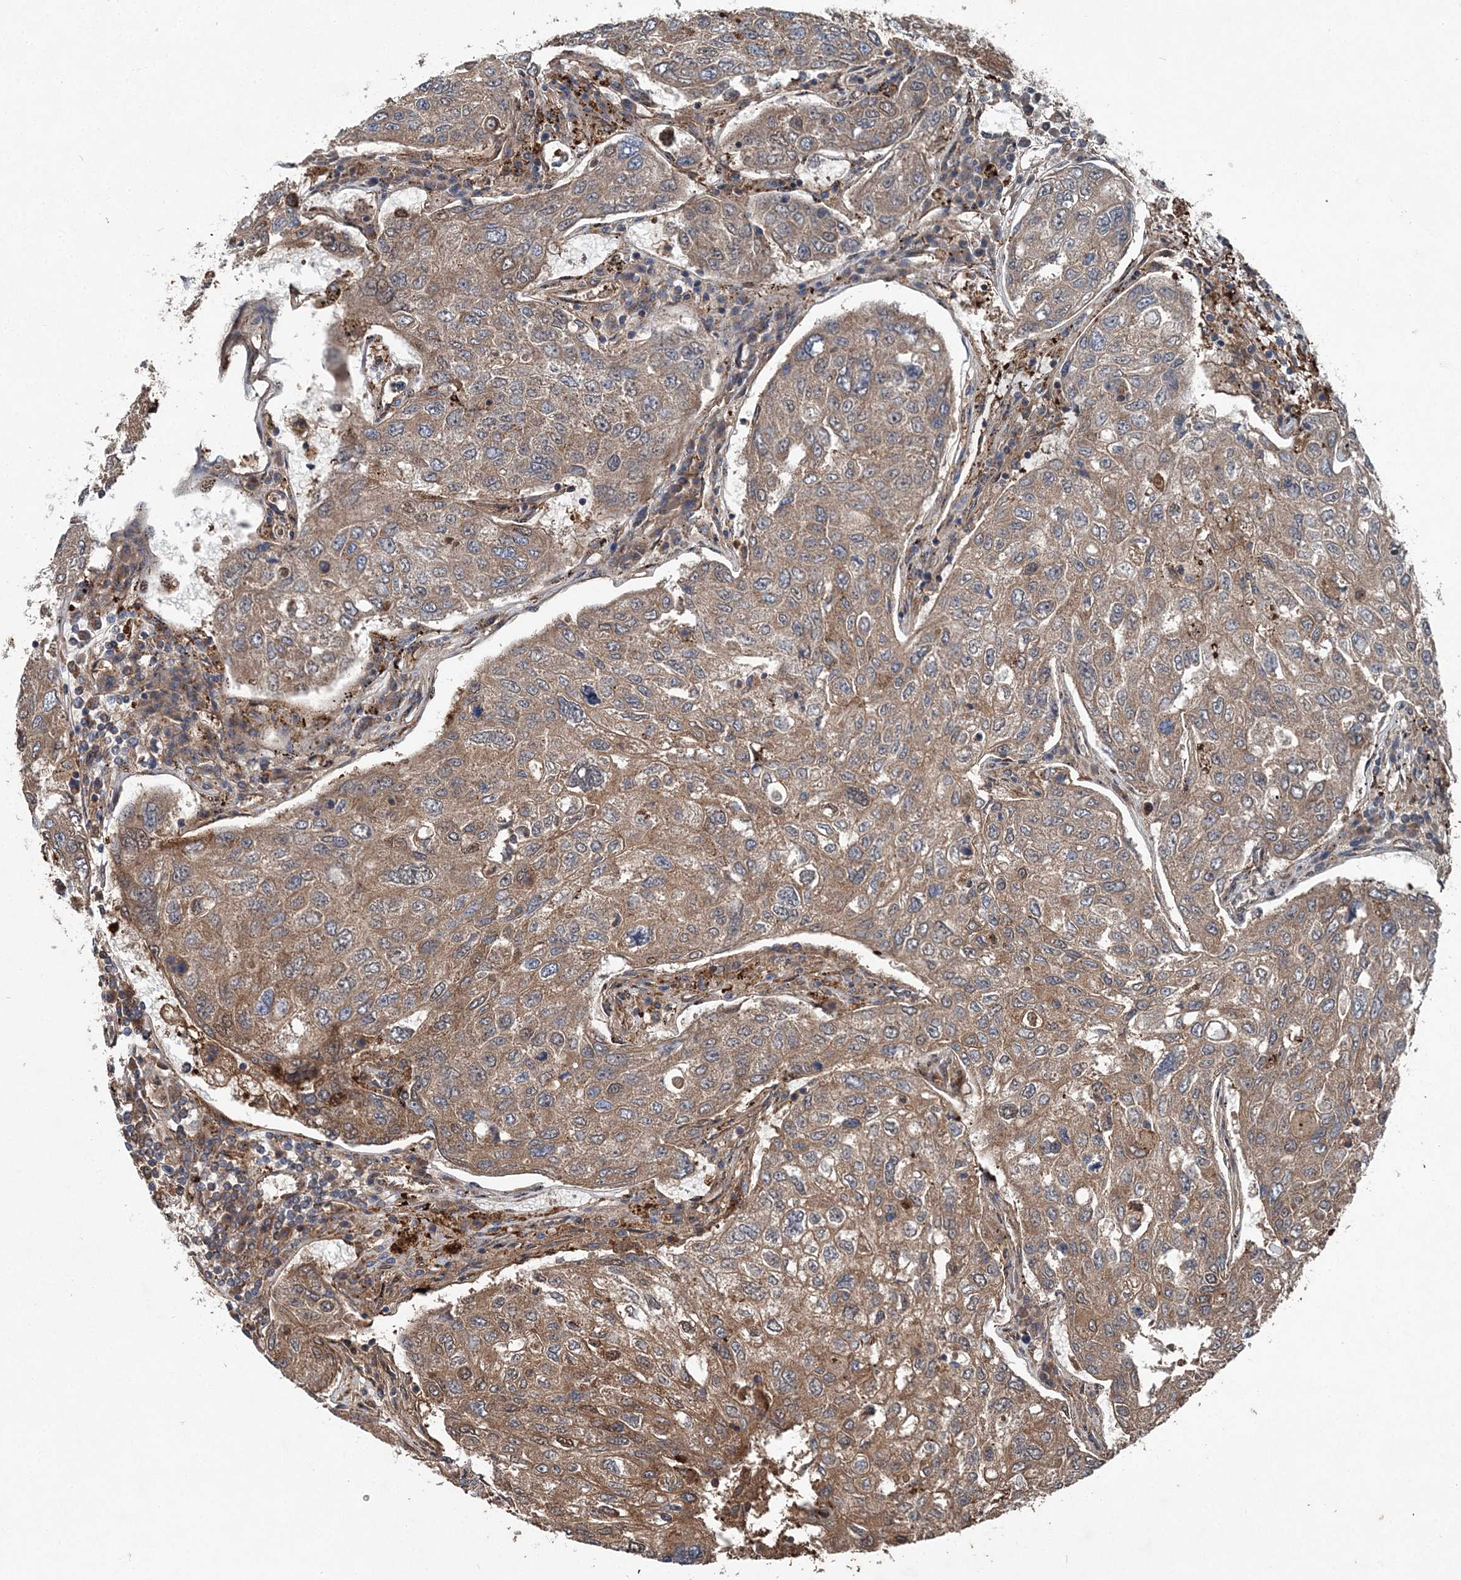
{"staining": {"intensity": "moderate", "quantity": ">75%", "location": "cytoplasmic/membranous"}, "tissue": "urothelial cancer", "cell_type": "Tumor cells", "image_type": "cancer", "snomed": [{"axis": "morphology", "description": "Urothelial carcinoma, High grade"}, {"axis": "topography", "description": "Lymph node"}, {"axis": "topography", "description": "Urinary bladder"}], "caption": "Tumor cells demonstrate moderate cytoplasmic/membranous positivity in about >75% of cells in urothelial carcinoma (high-grade).", "gene": "SPOPL", "patient": {"sex": "male", "age": 51}}